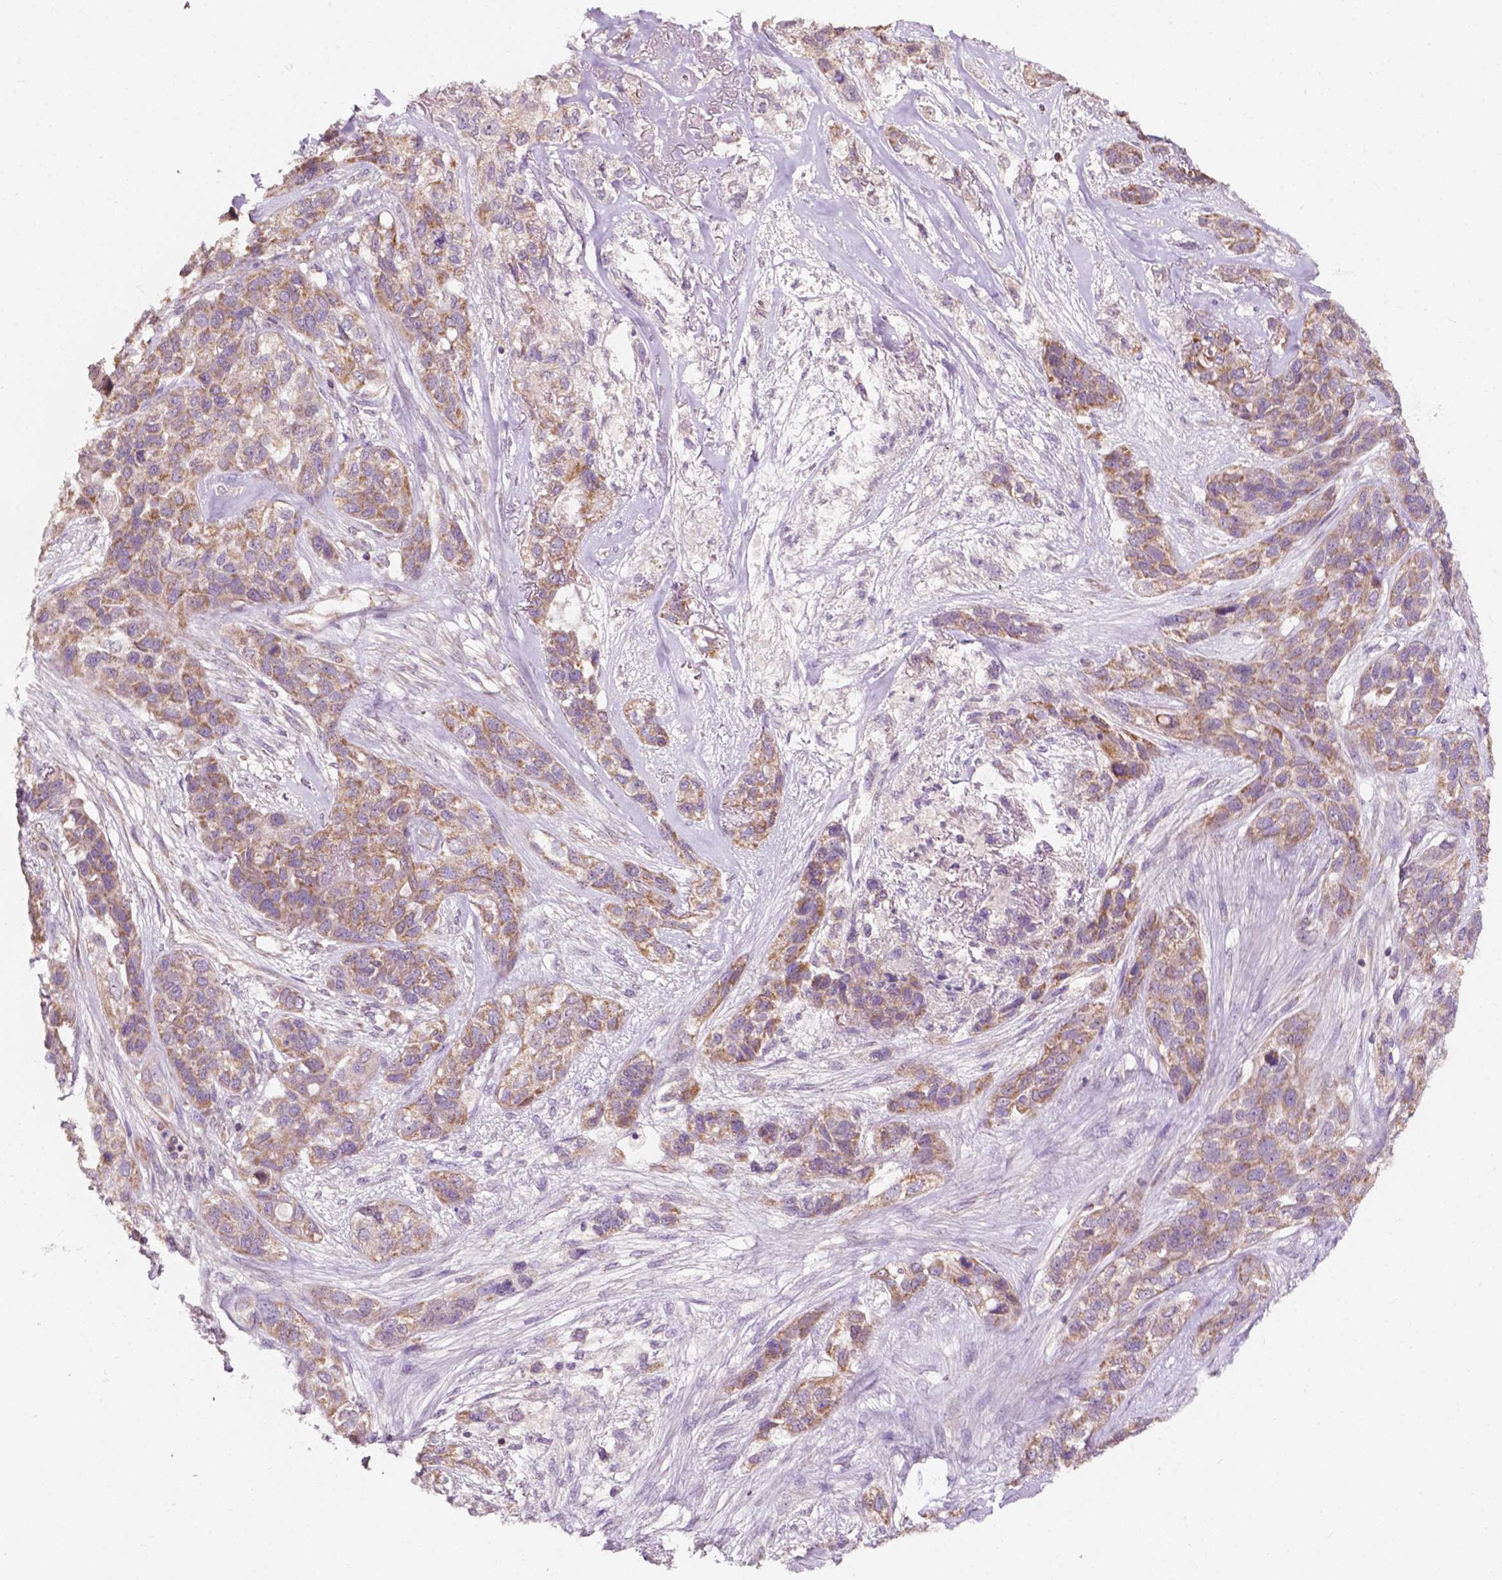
{"staining": {"intensity": "moderate", "quantity": ">75%", "location": "cytoplasmic/membranous"}, "tissue": "lung cancer", "cell_type": "Tumor cells", "image_type": "cancer", "snomed": [{"axis": "morphology", "description": "Squamous cell carcinoma, NOS"}, {"axis": "topography", "description": "Lung"}], "caption": "An image of lung cancer (squamous cell carcinoma) stained for a protein demonstrates moderate cytoplasmic/membranous brown staining in tumor cells. Immunohistochemistry stains the protein in brown and the nuclei are stained blue.", "gene": "NDUFA10", "patient": {"sex": "female", "age": 70}}